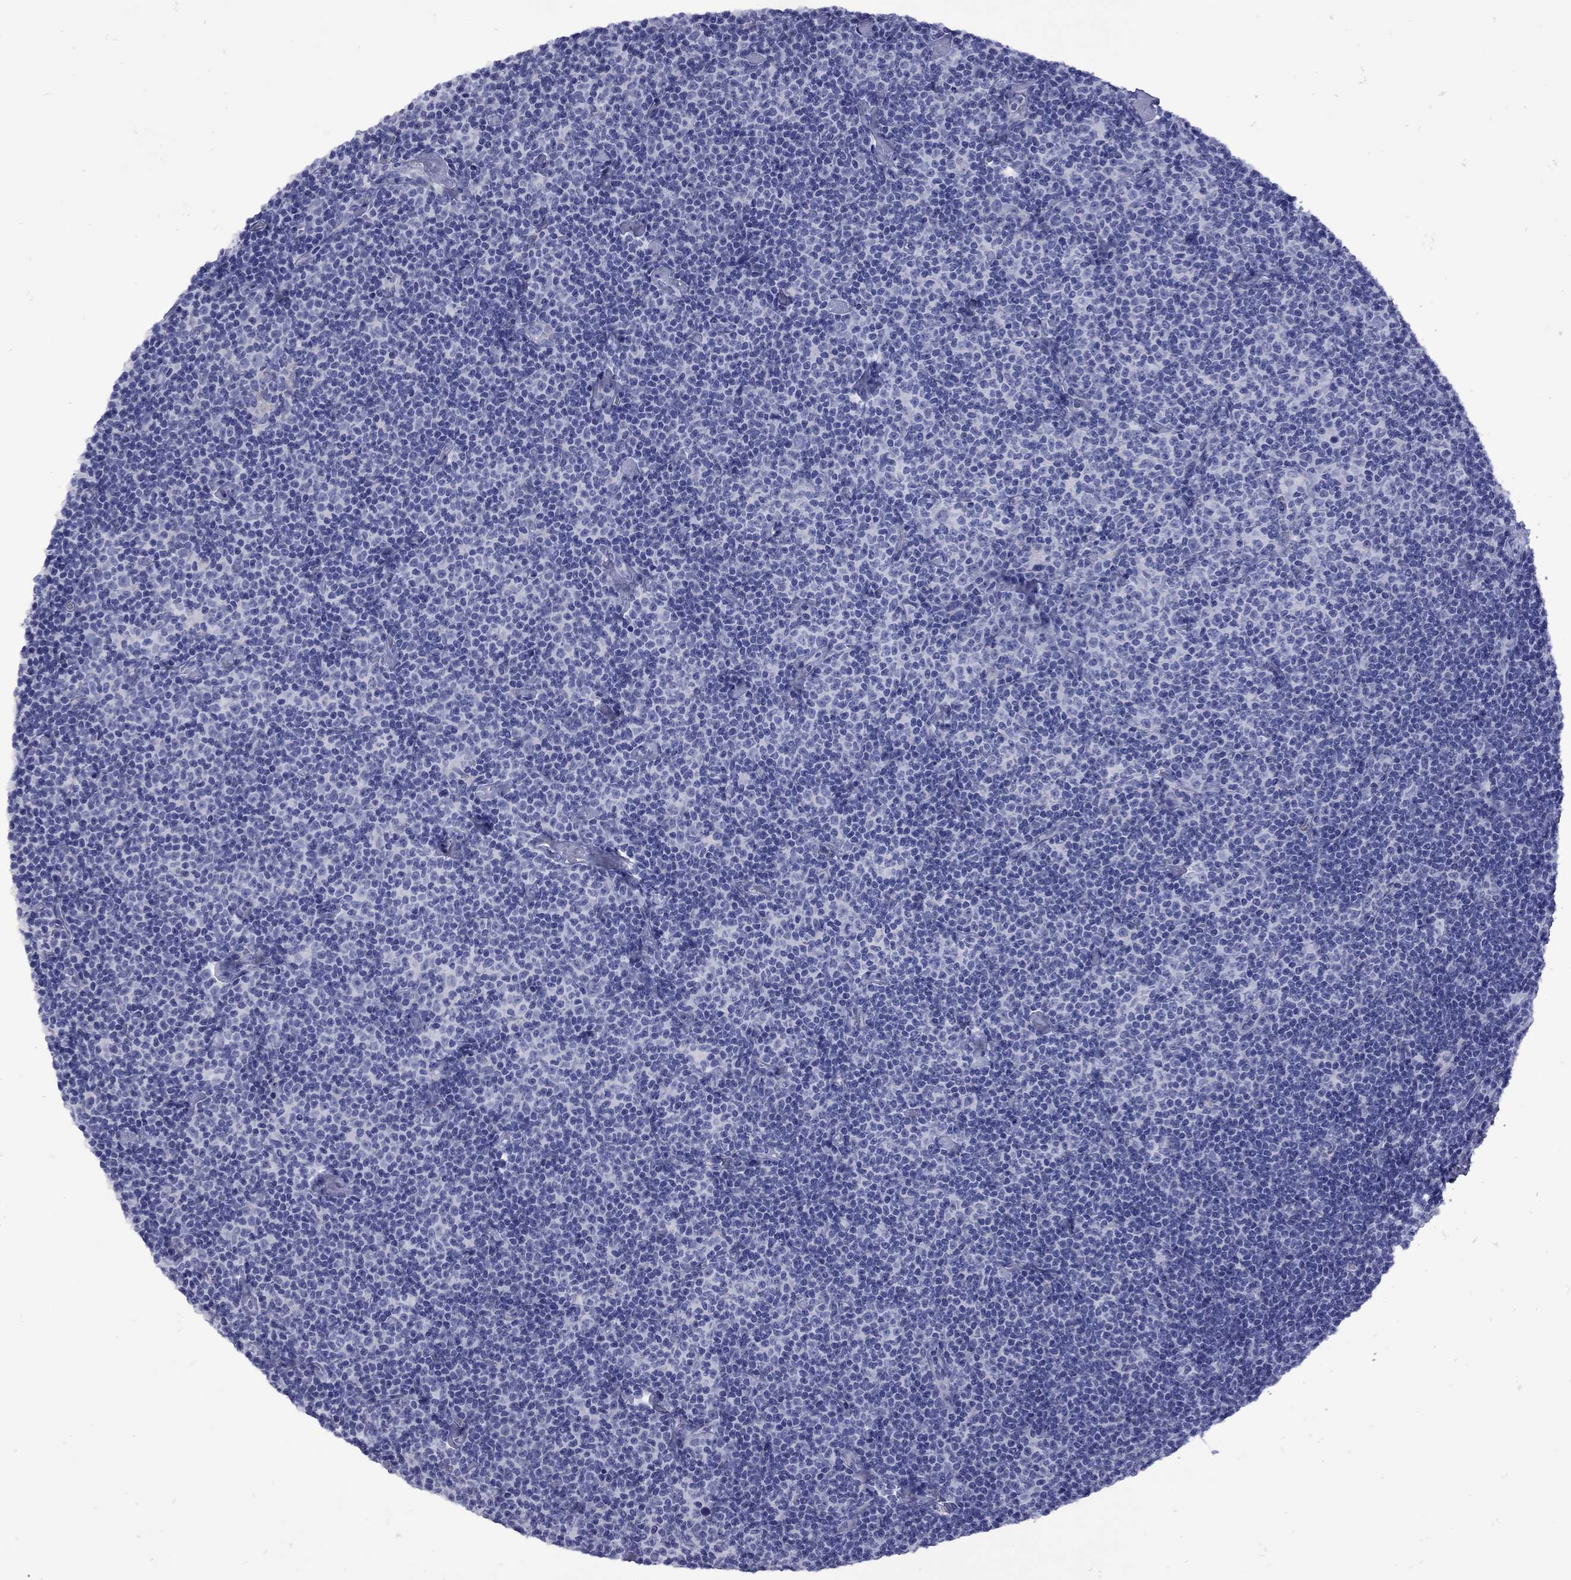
{"staining": {"intensity": "negative", "quantity": "none", "location": "none"}, "tissue": "lymphoma", "cell_type": "Tumor cells", "image_type": "cancer", "snomed": [{"axis": "morphology", "description": "Malignant lymphoma, non-Hodgkin's type, Low grade"}, {"axis": "topography", "description": "Lymph node"}], "caption": "Human lymphoma stained for a protein using immunohistochemistry (IHC) exhibits no expression in tumor cells.", "gene": "EPPIN", "patient": {"sex": "male", "age": 81}}